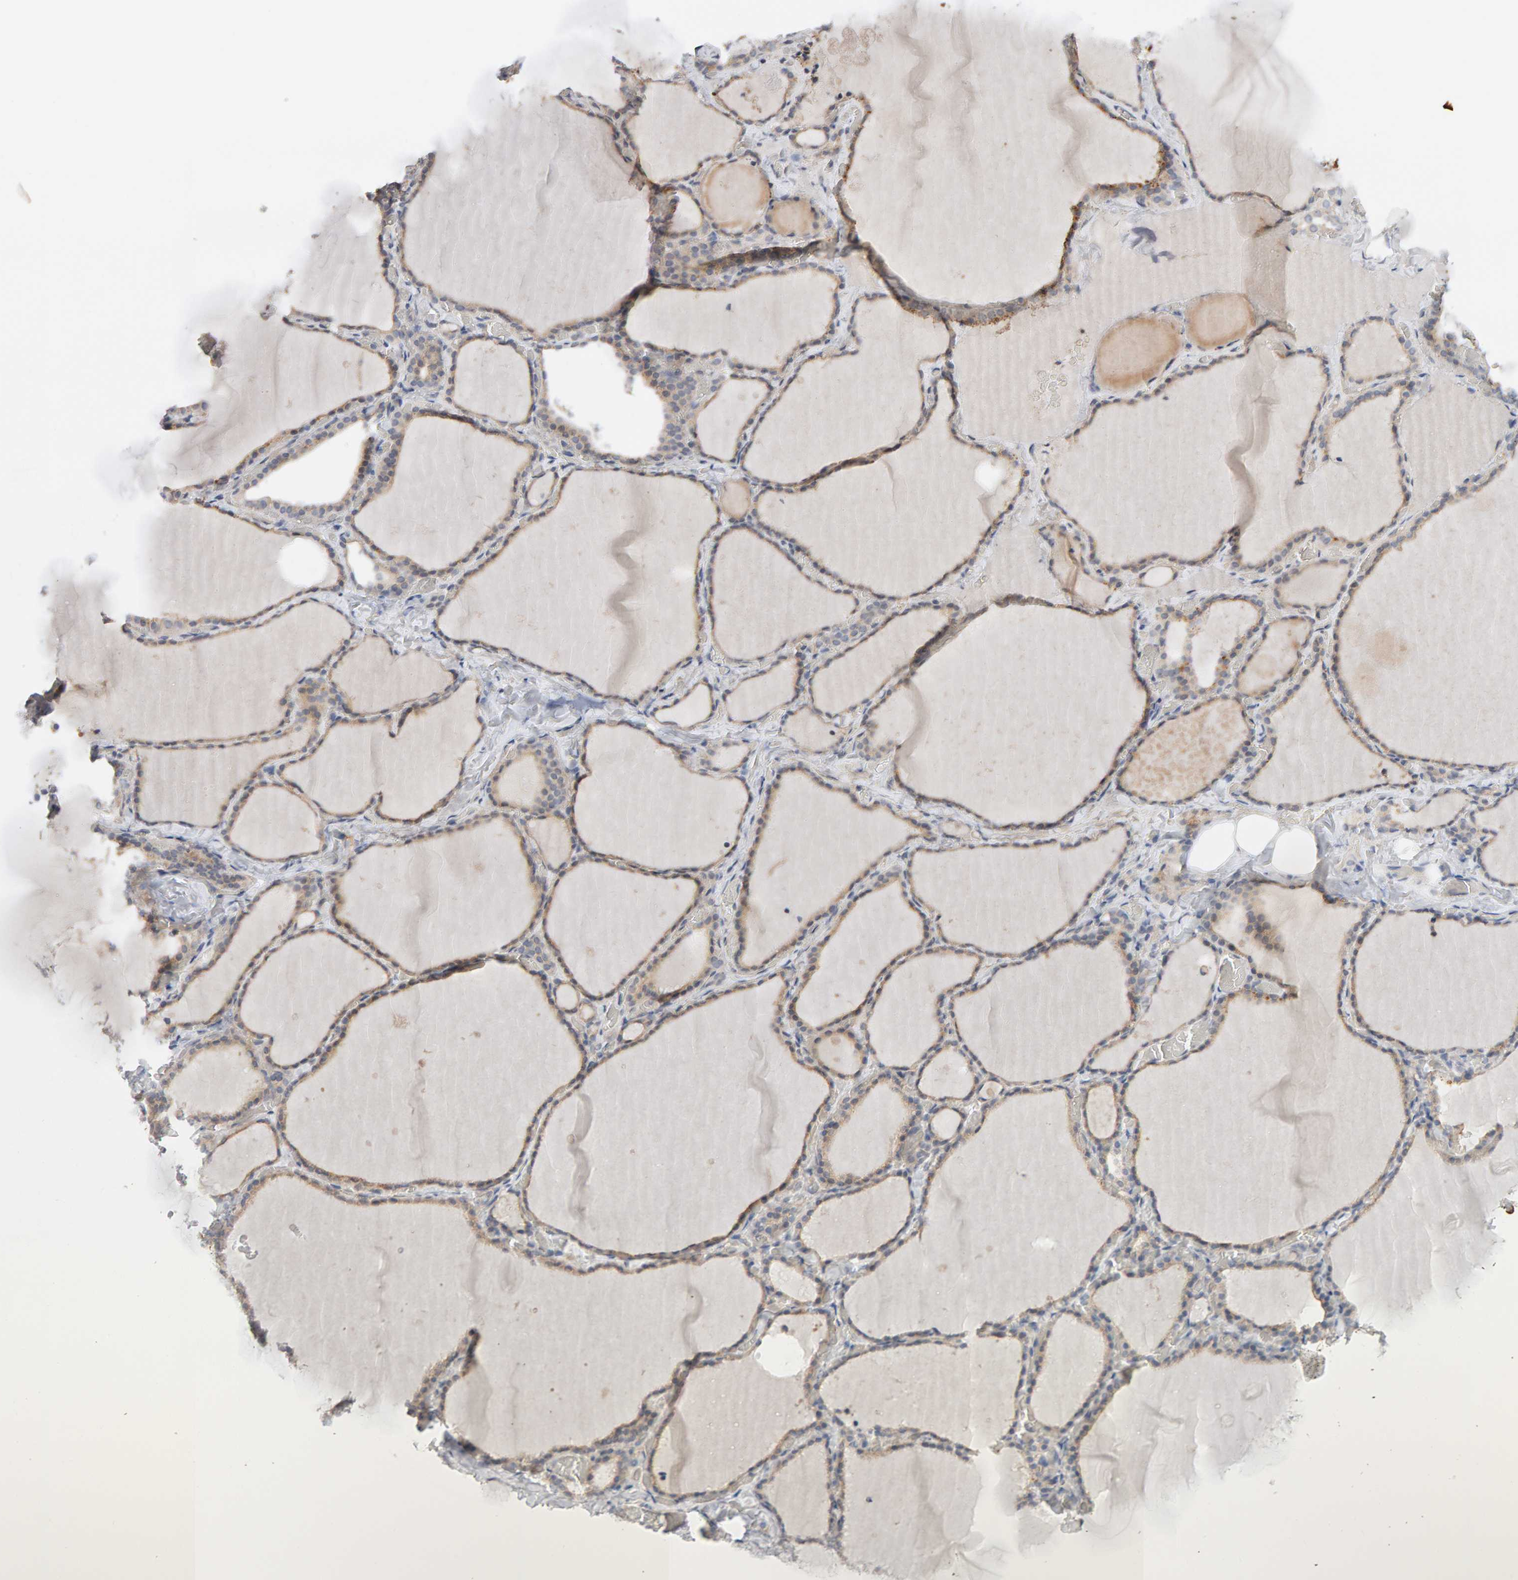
{"staining": {"intensity": "weak", "quantity": ">75%", "location": "cytoplasmic/membranous"}, "tissue": "thyroid gland", "cell_type": "Glandular cells", "image_type": "normal", "snomed": [{"axis": "morphology", "description": "Normal tissue, NOS"}, {"axis": "topography", "description": "Thyroid gland"}], "caption": "Immunohistochemistry (IHC) photomicrograph of benign thyroid gland stained for a protein (brown), which reveals low levels of weak cytoplasmic/membranous positivity in about >75% of glandular cells.", "gene": "PPP1R16A", "patient": {"sex": "female", "age": 22}}